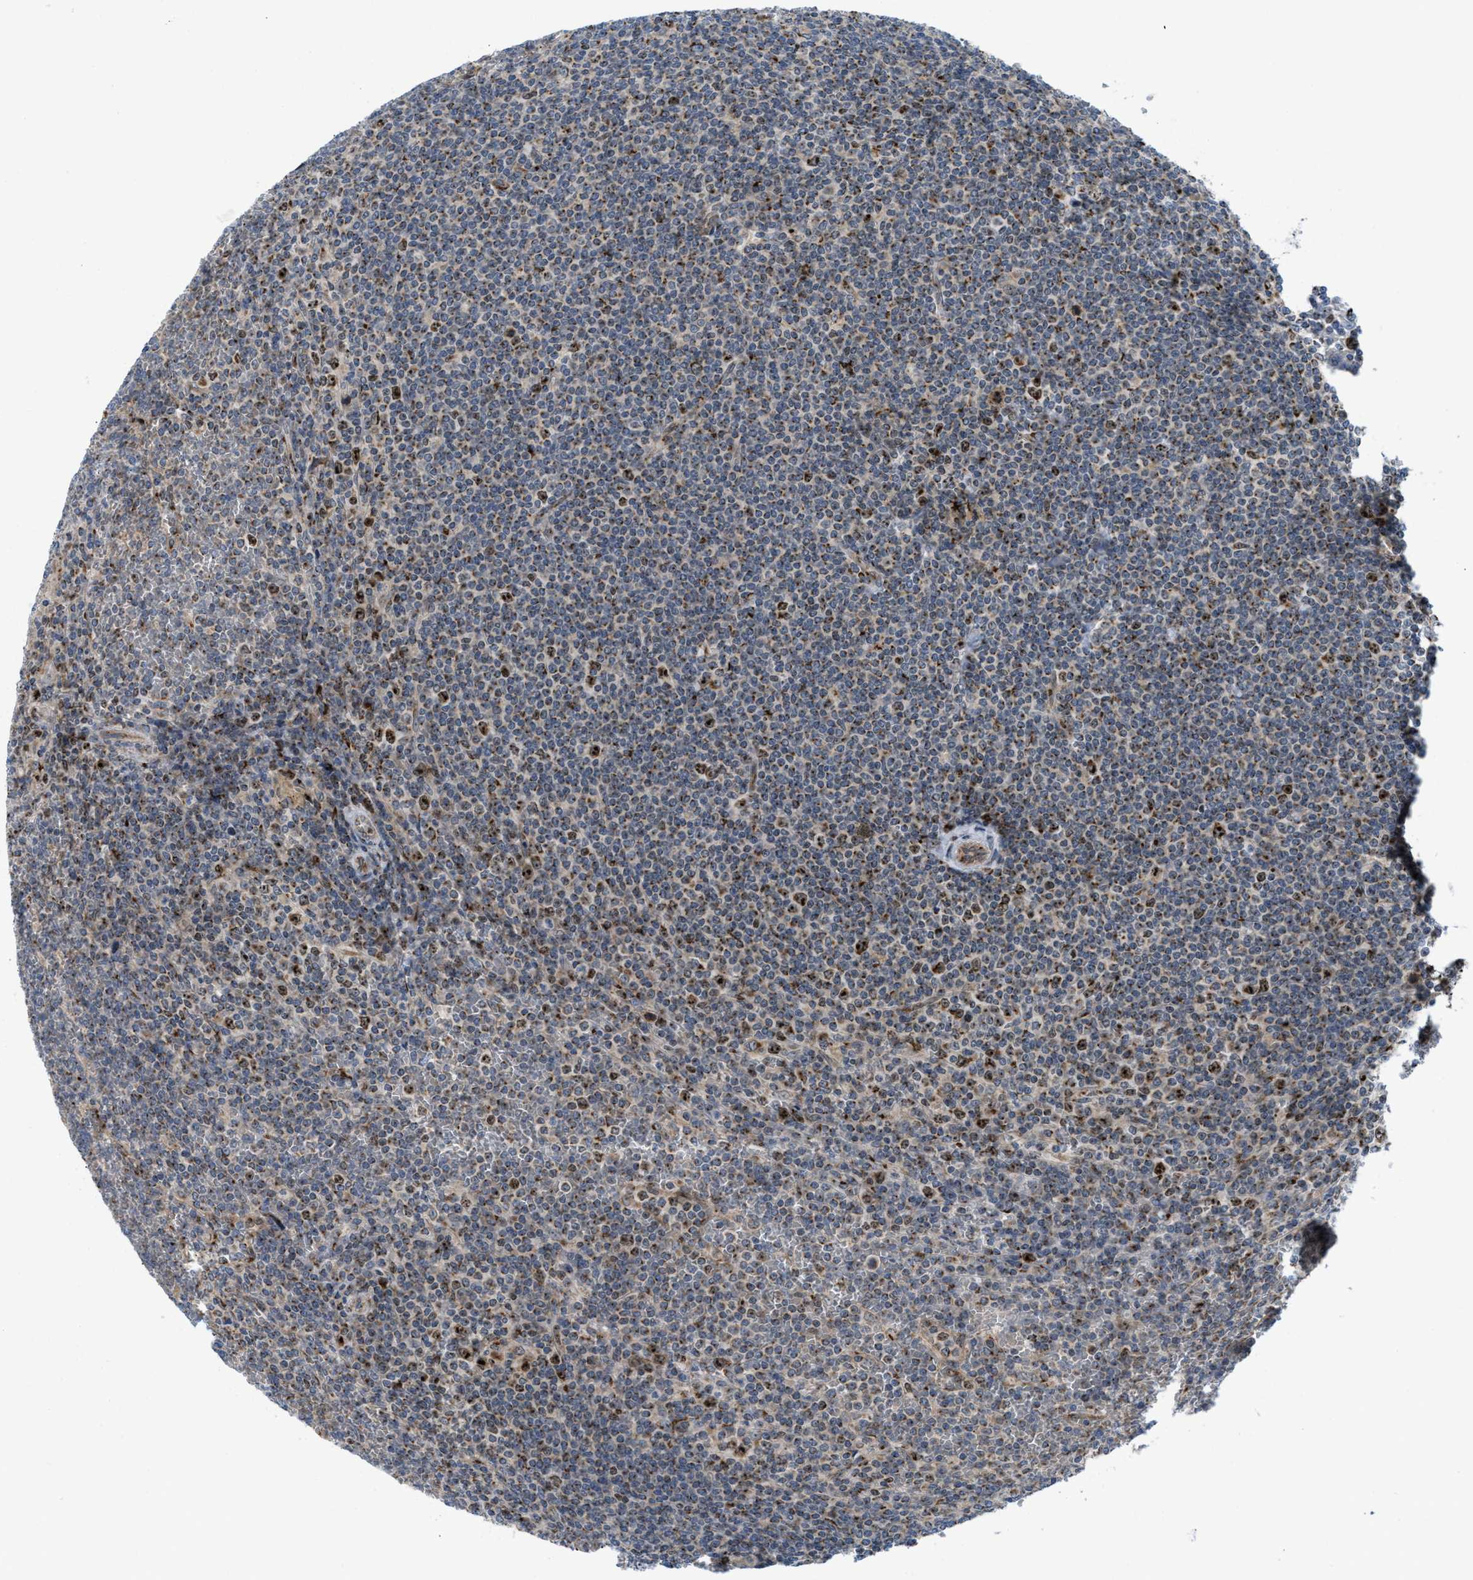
{"staining": {"intensity": "moderate", "quantity": "25%-75%", "location": "cytoplasmic/membranous"}, "tissue": "lymphoma", "cell_type": "Tumor cells", "image_type": "cancer", "snomed": [{"axis": "morphology", "description": "Malignant lymphoma, non-Hodgkin's type, Low grade"}, {"axis": "topography", "description": "Spleen"}], "caption": "DAB (3,3'-diaminobenzidine) immunohistochemical staining of malignant lymphoma, non-Hodgkin's type (low-grade) demonstrates moderate cytoplasmic/membranous protein expression in about 25%-75% of tumor cells.", "gene": "SLC38A10", "patient": {"sex": "female", "age": 19}}